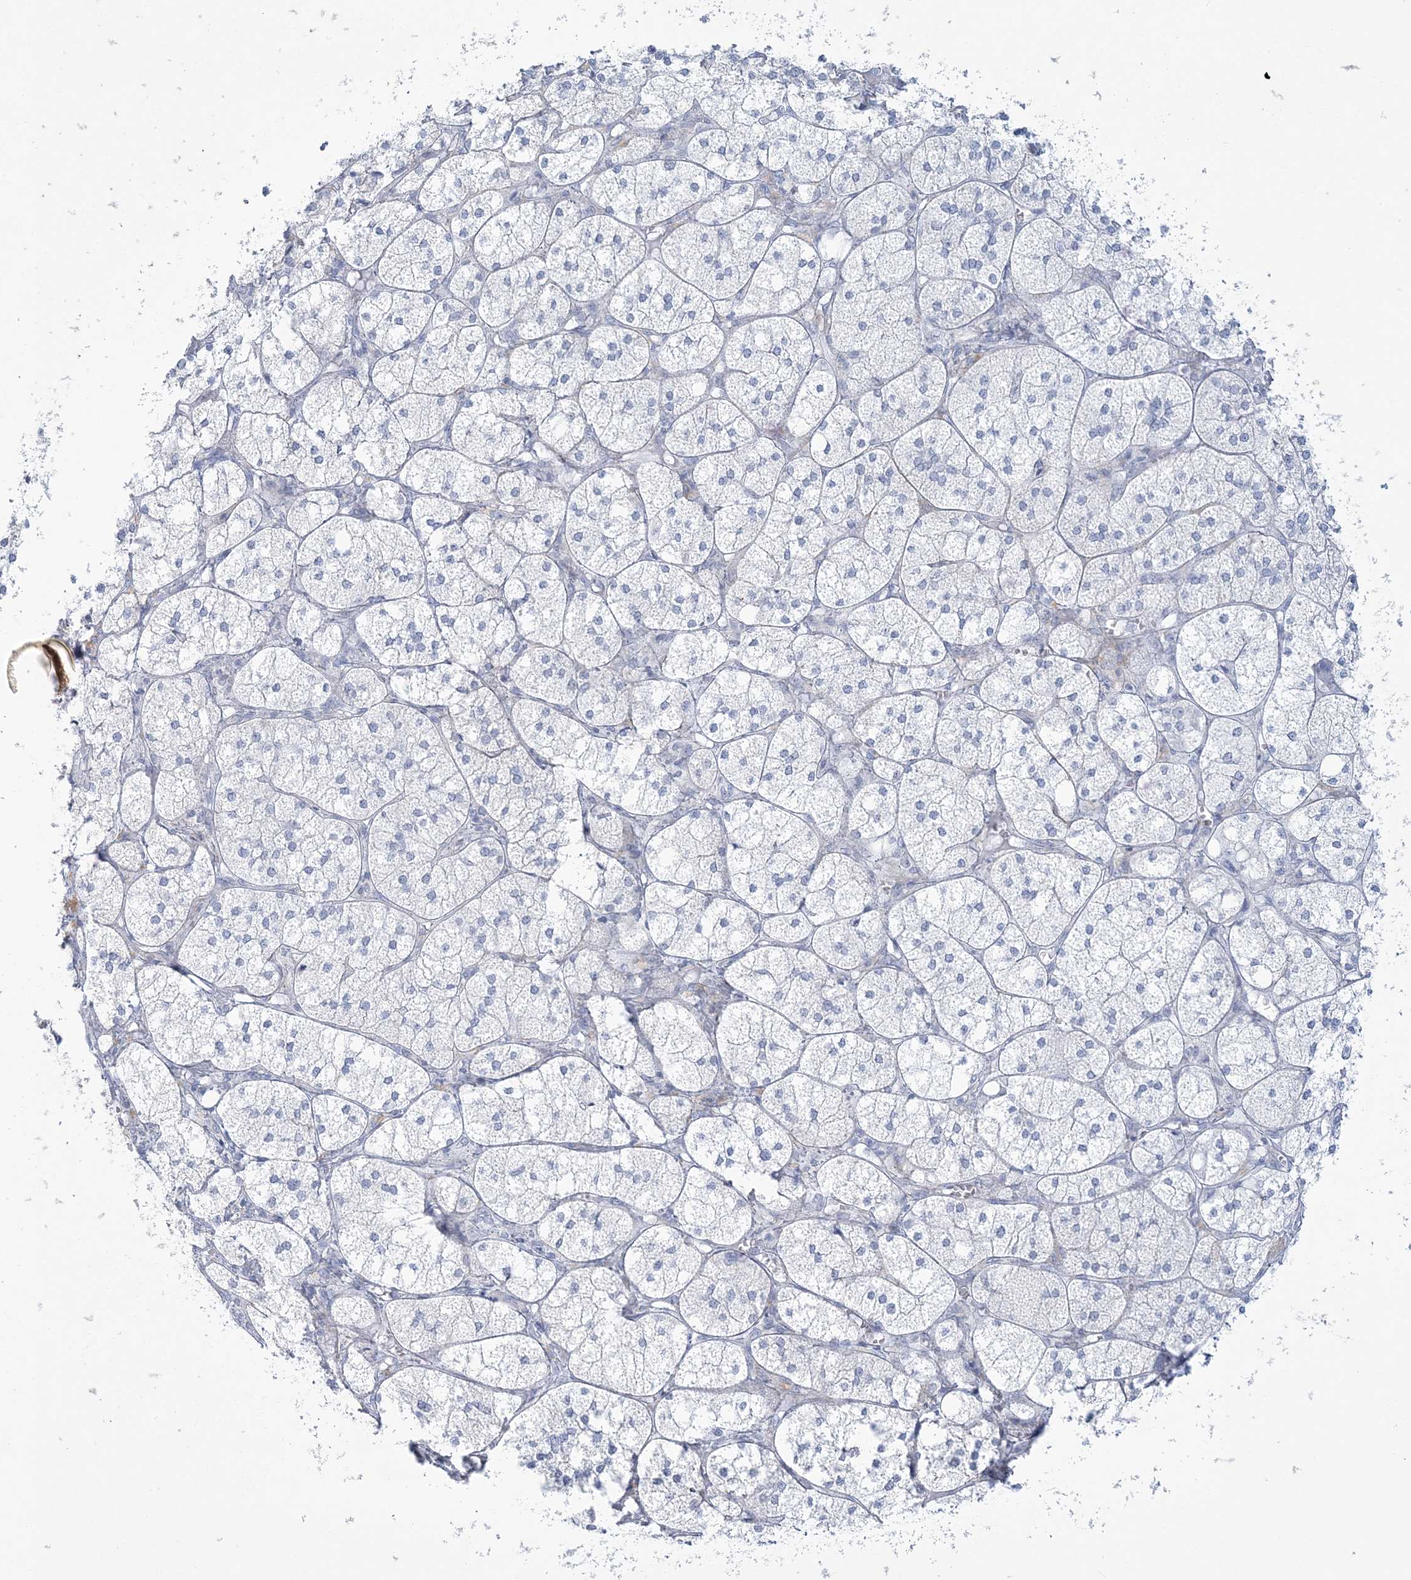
{"staining": {"intensity": "moderate", "quantity": "<25%", "location": "cytoplasmic/membranous"}, "tissue": "adrenal gland", "cell_type": "Glandular cells", "image_type": "normal", "snomed": [{"axis": "morphology", "description": "Normal tissue, NOS"}, {"axis": "topography", "description": "Adrenal gland"}], "caption": "Adrenal gland stained for a protein reveals moderate cytoplasmic/membranous positivity in glandular cells.", "gene": "ENSG00000288637", "patient": {"sex": "female", "age": 61}}